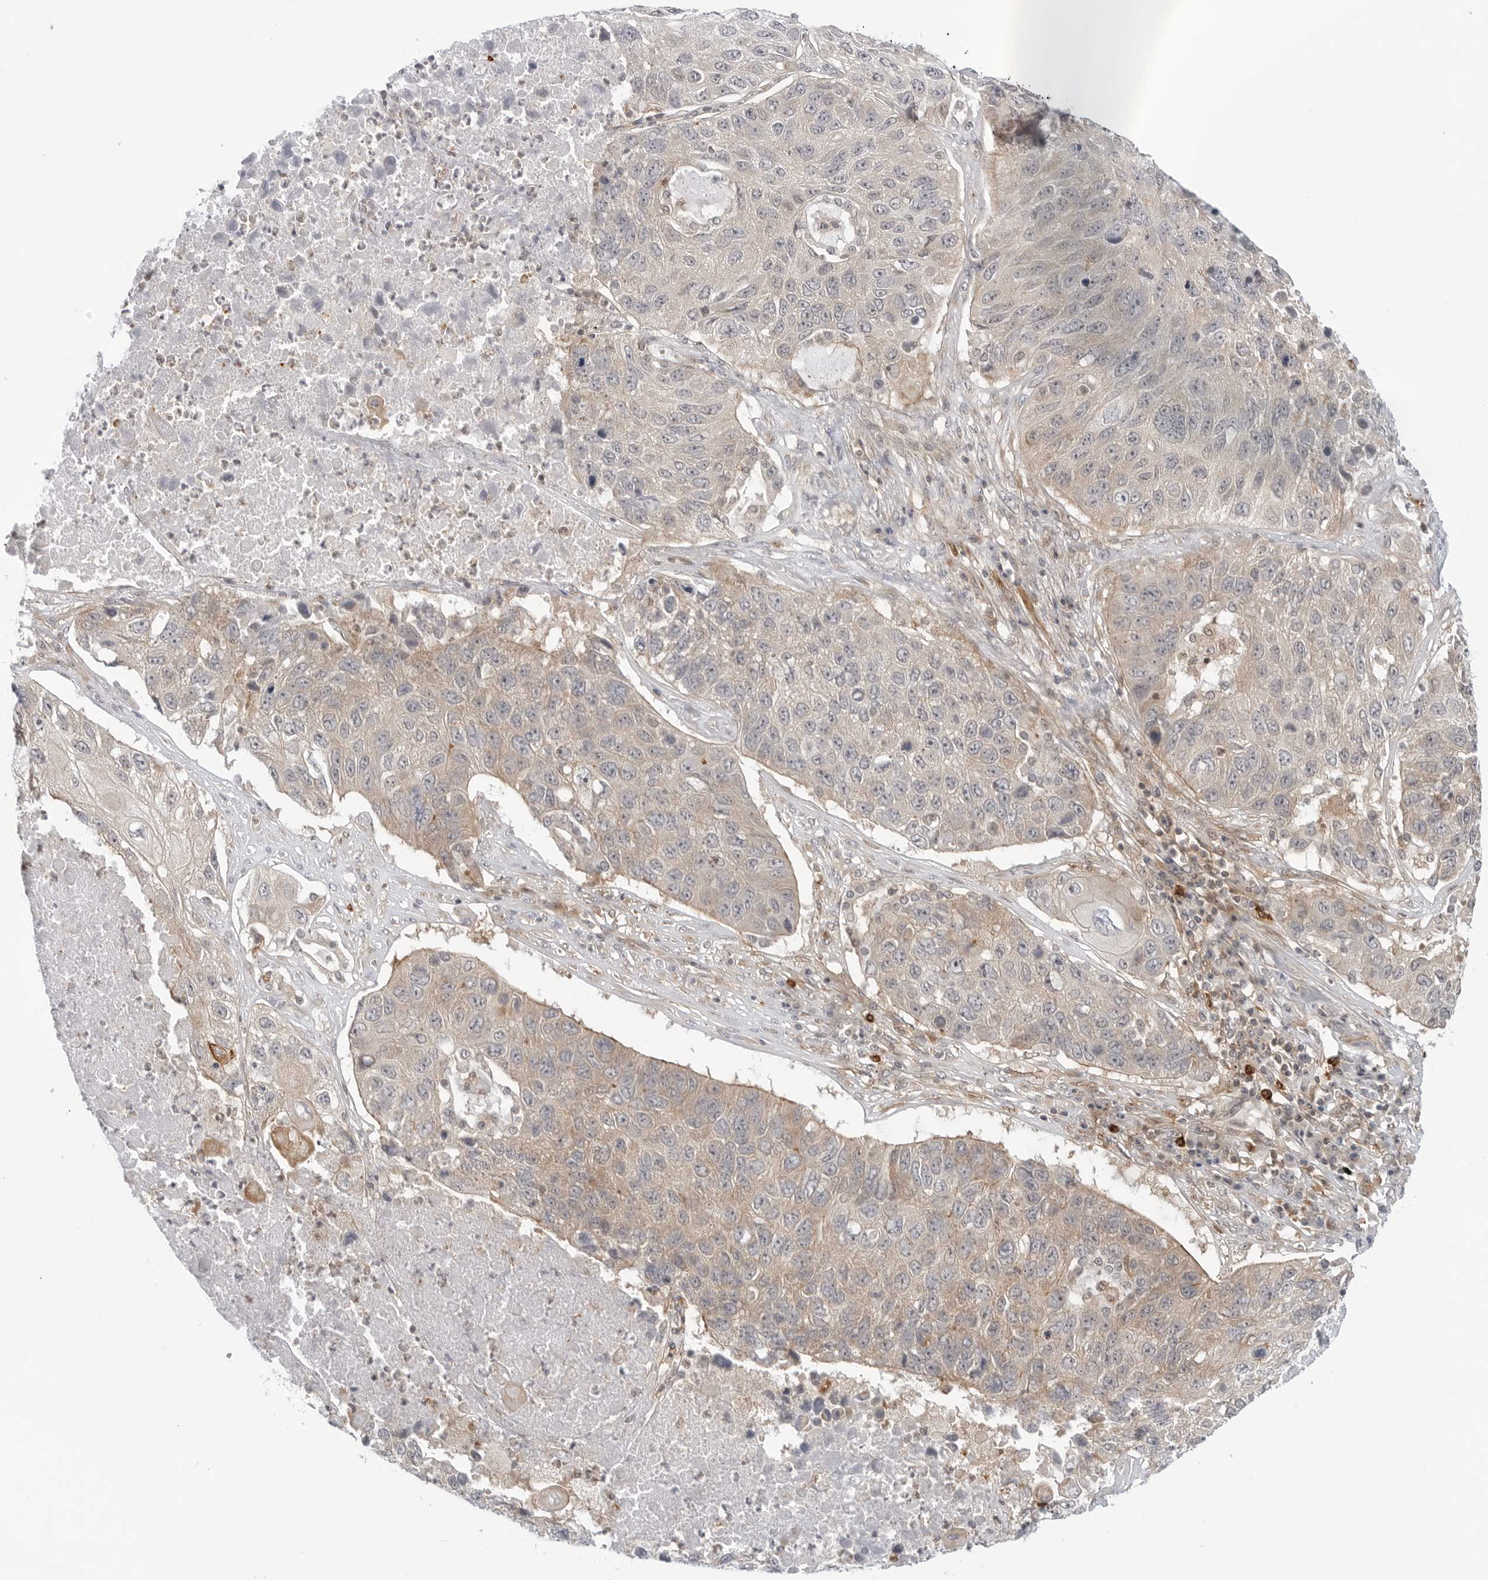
{"staining": {"intensity": "weak", "quantity": "25%-75%", "location": "cytoplasmic/membranous"}, "tissue": "lung cancer", "cell_type": "Tumor cells", "image_type": "cancer", "snomed": [{"axis": "morphology", "description": "Squamous cell carcinoma, NOS"}, {"axis": "topography", "description": "Lung"}], "caption": "Immunohistochemical staining of human lung squamous cell carcinoma exhibits low levels of weak cytoplasmic/membranous positivity in approximately 25%-75% of tumor cells.", "gene": "STXBP3", "patient": {"sex": "male", "age": 61}}